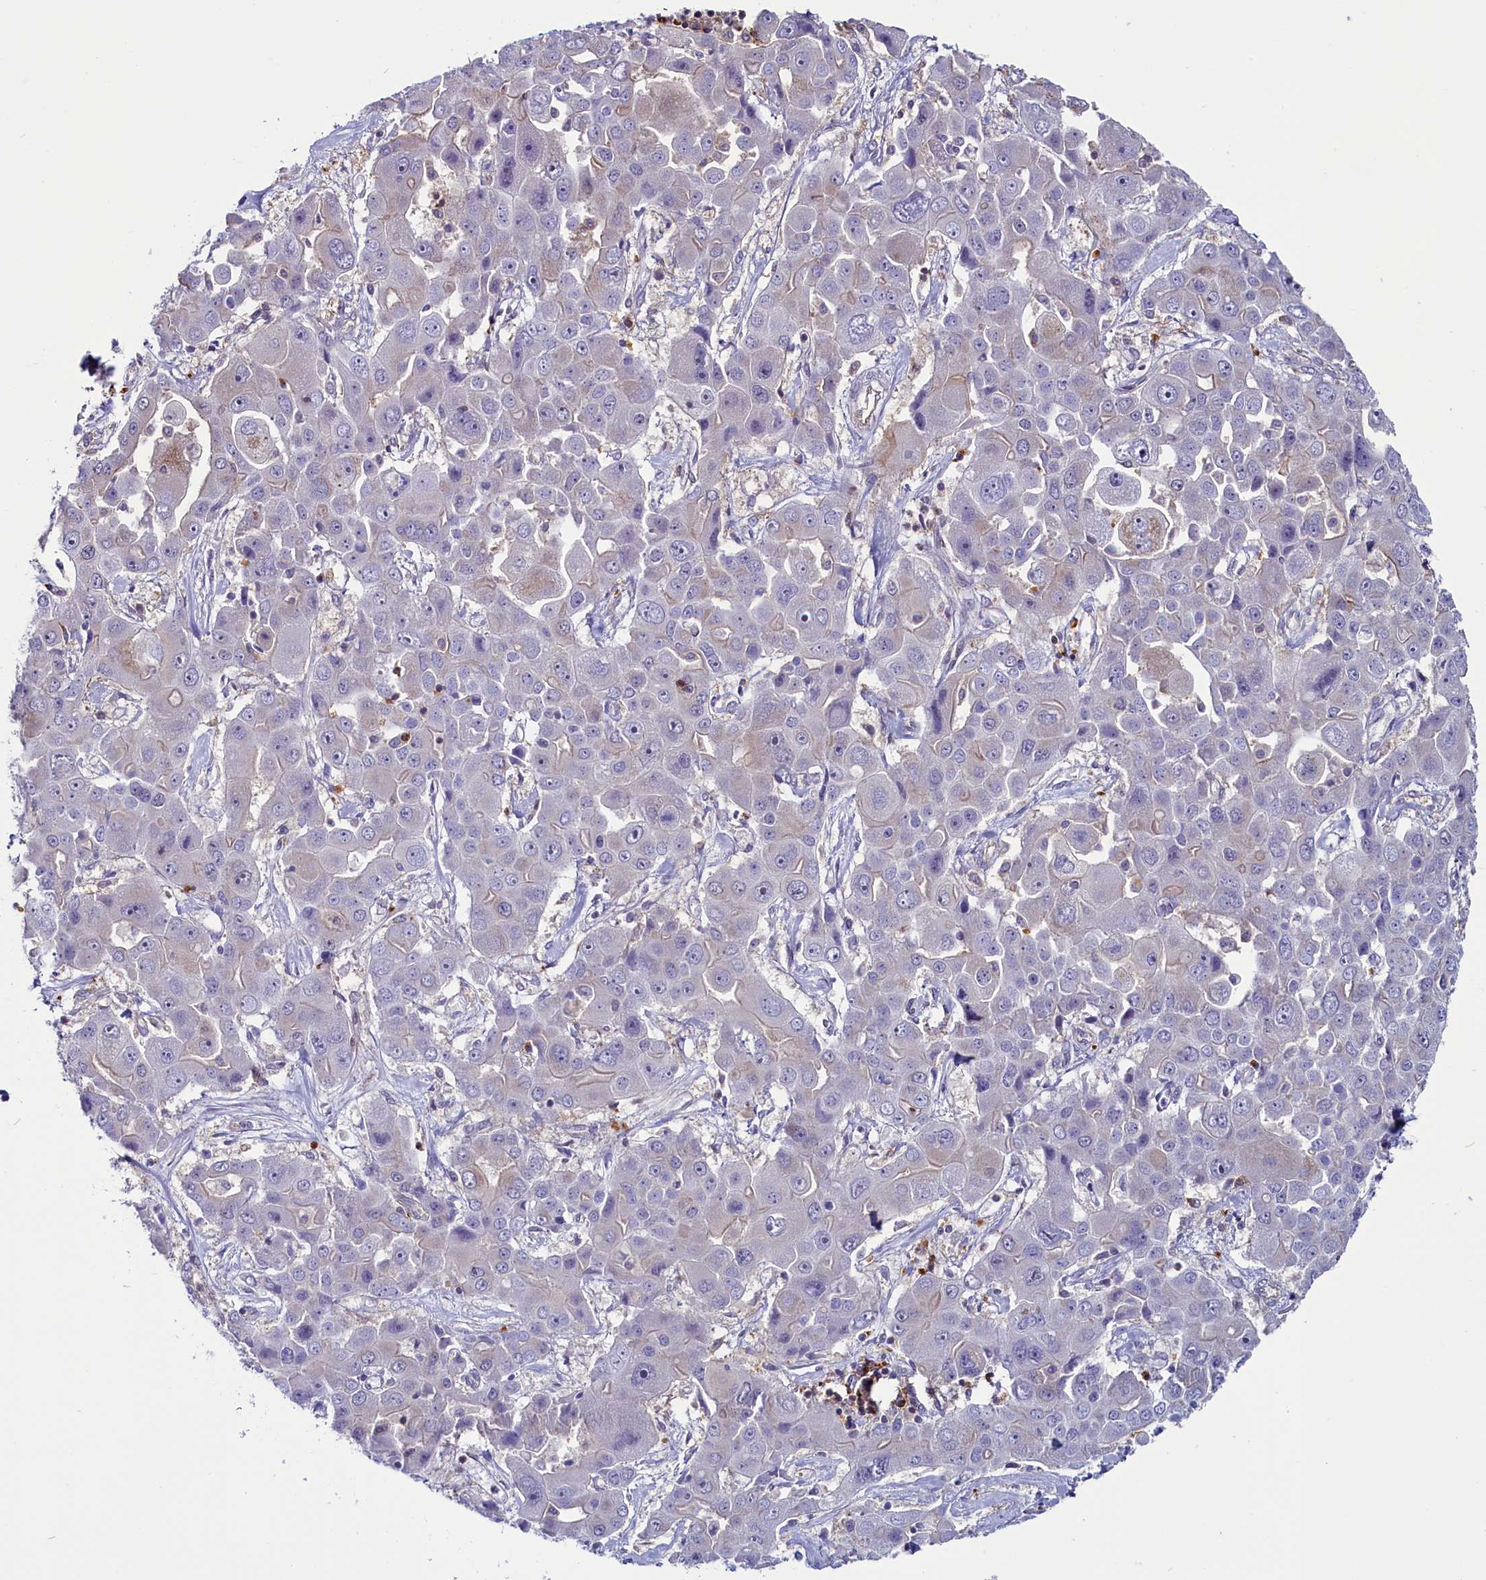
{"staining": {"intensity": "negative", "quantity": "none", "location": "none"}, "tissue": "liver cancer", "cell_type": "Tumor cells", "image_type": "cancer", "snomed": [{"axis": "morphology", "description": "Cholangiocarcinoma"}, {"axis": "topography", "description": "Liver"}], "caption": "Photomicrograph shows no significant protein expression in tumor cells of cholangiocarcinoma (liver).", "gene": "CIAPIN1", "patient": {"sex": "male", "age": 67}}